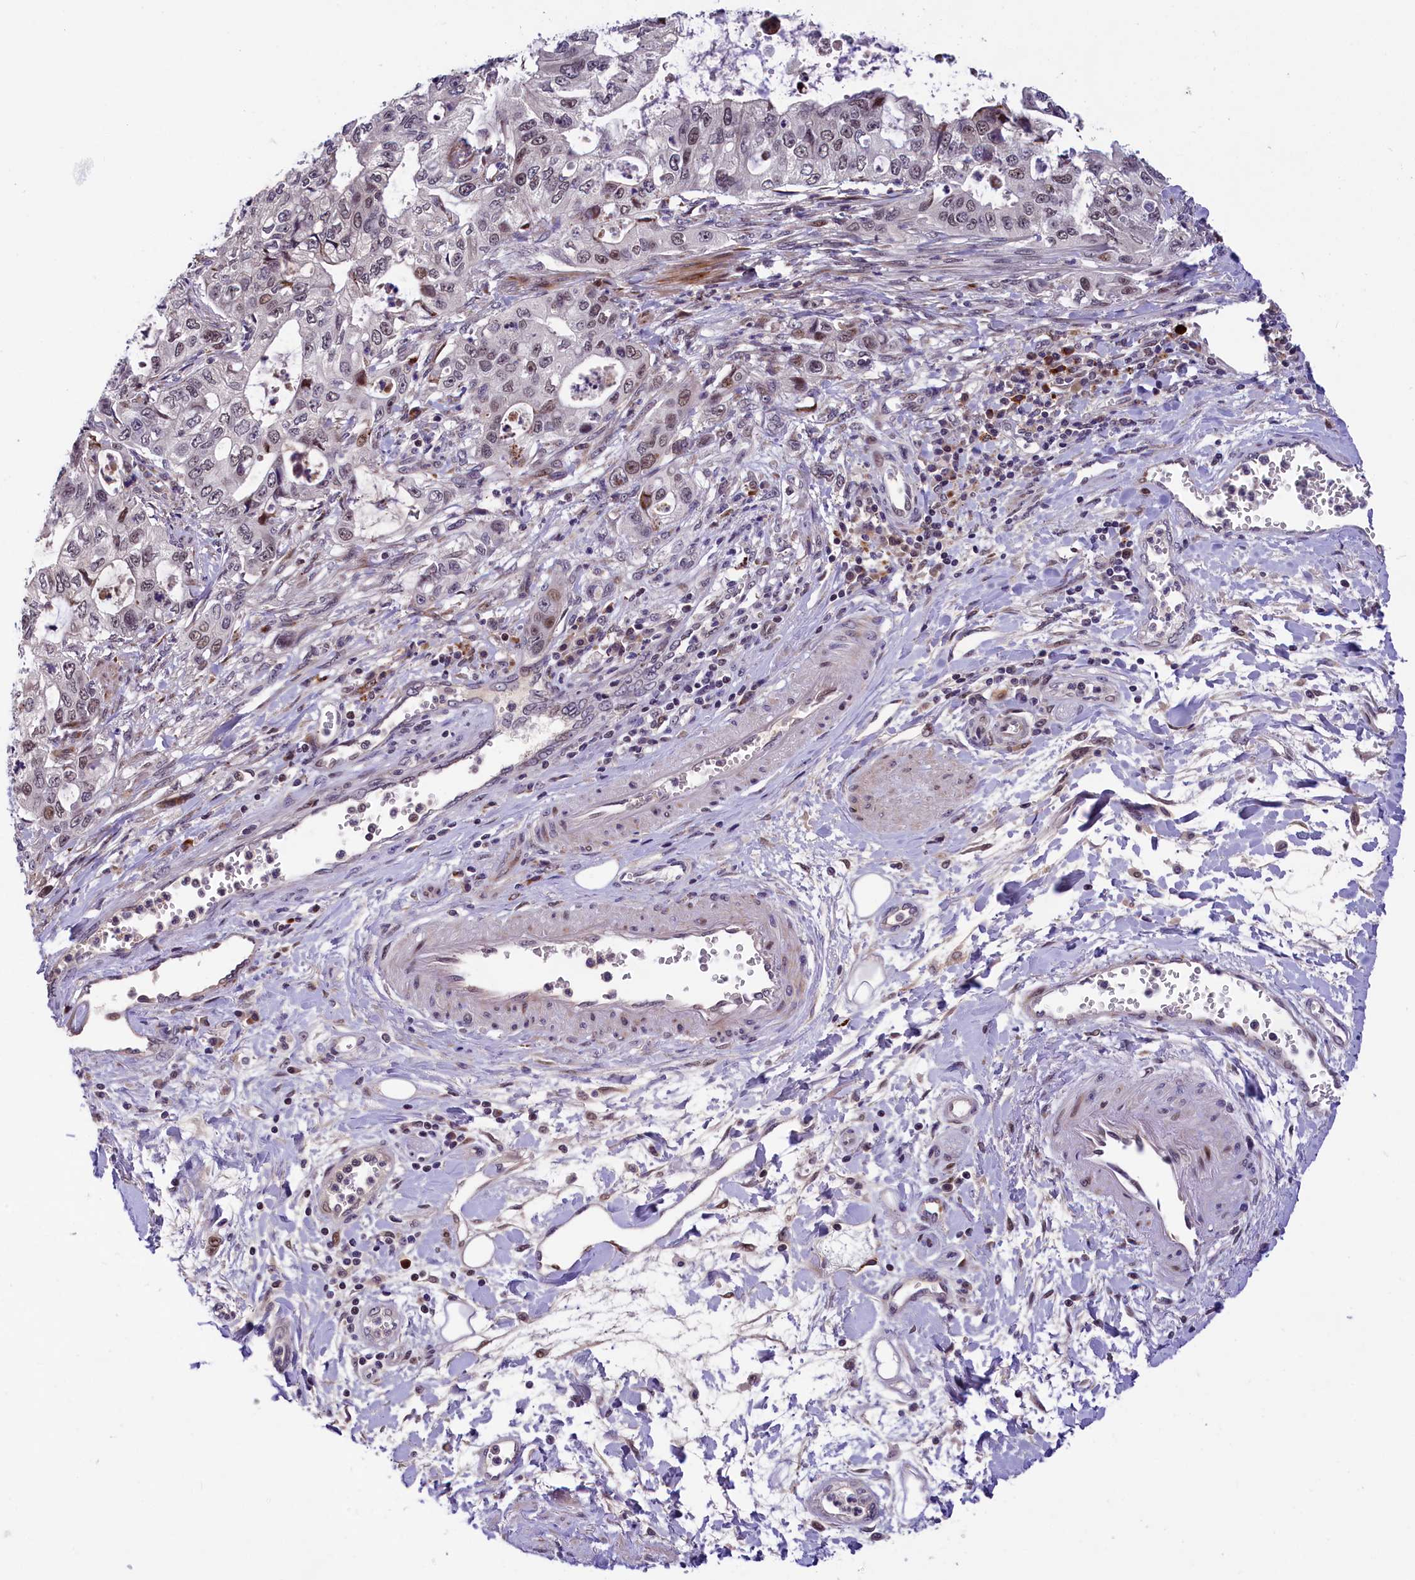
{"staining": {"intensity": "weak", "quantity": "<25%", "location": "nuclear"}, "tissue": "stomach cancer", "cell_type": "Tumor cells", "image_type": "cancer", "snomed": [{"axis": "morphology", "description": "Adenocarcinoma, NOS"}, {"axis": "topography", "description": "Stomach, upper"}], "caption": "The image exhibits no staining of tumor cells in stomach cancer. (Stains: DAB (3,3'-diaminobenzidine) immunohistochemistry with hematoxylin counter stain, Microscopy: brightfield microscopy at high magnification).", "gene": "FBXO45", "patient": {"sex": "female", "age": 52}}